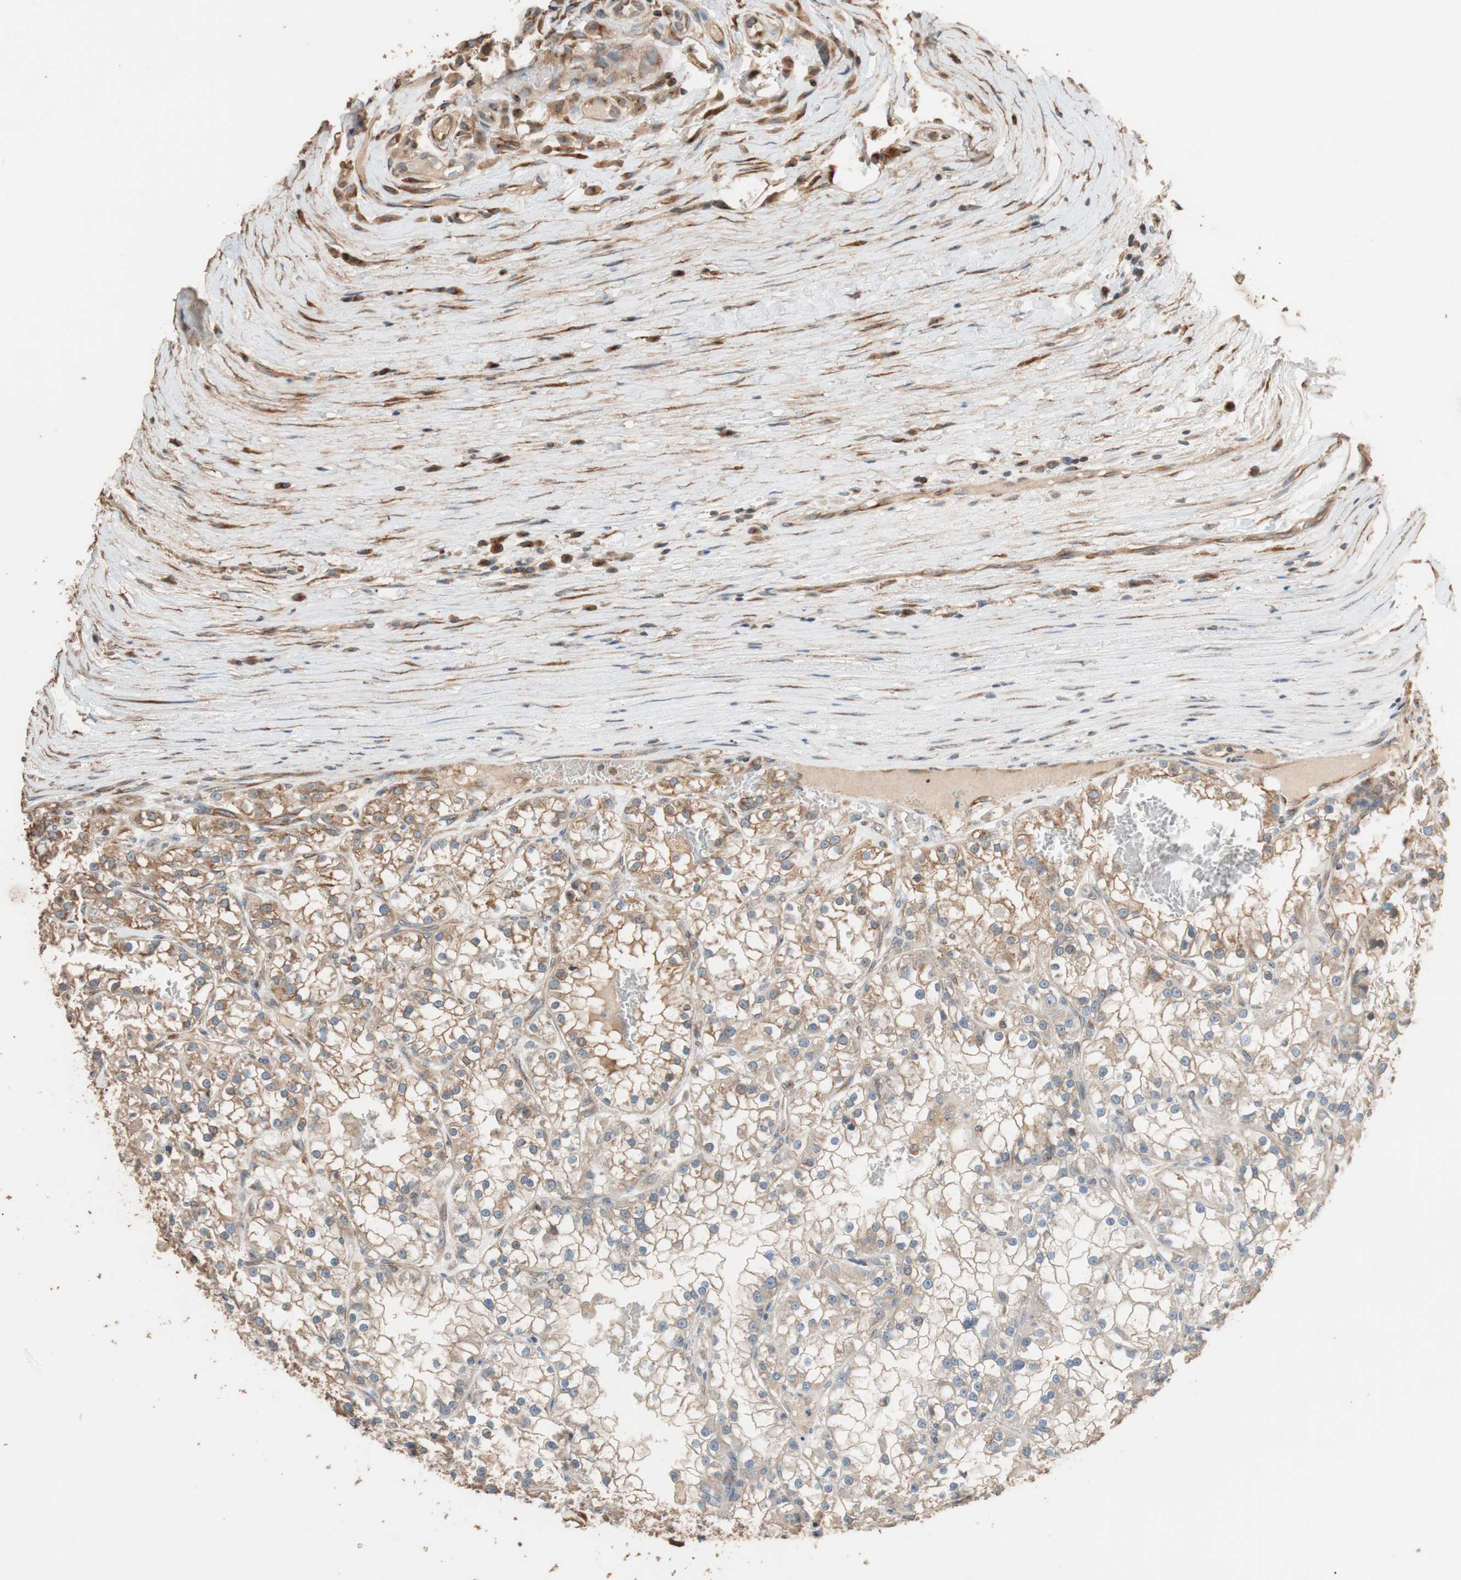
{"staining": {"intensity": "moderate", "quantity": ">75%", "location": "cytoplasmic/membranous"}, "tissue": "renal cancer", "cell_type": "Tumor cells", "image_type": "cancer", "snomed": [{"axis": "morphology", "description": "Adenocarcinoma, NOS"}, {"axis": "topography", "description": "Kidney"}], "caption": "Immunohistochemical staining of human renal cancer exhibits moderate cytoplasmic/membranous protein expression in approximately >75% of tumor cells.", "gene": "TUBB", "patient": {"sex": "female", "age": 52}}